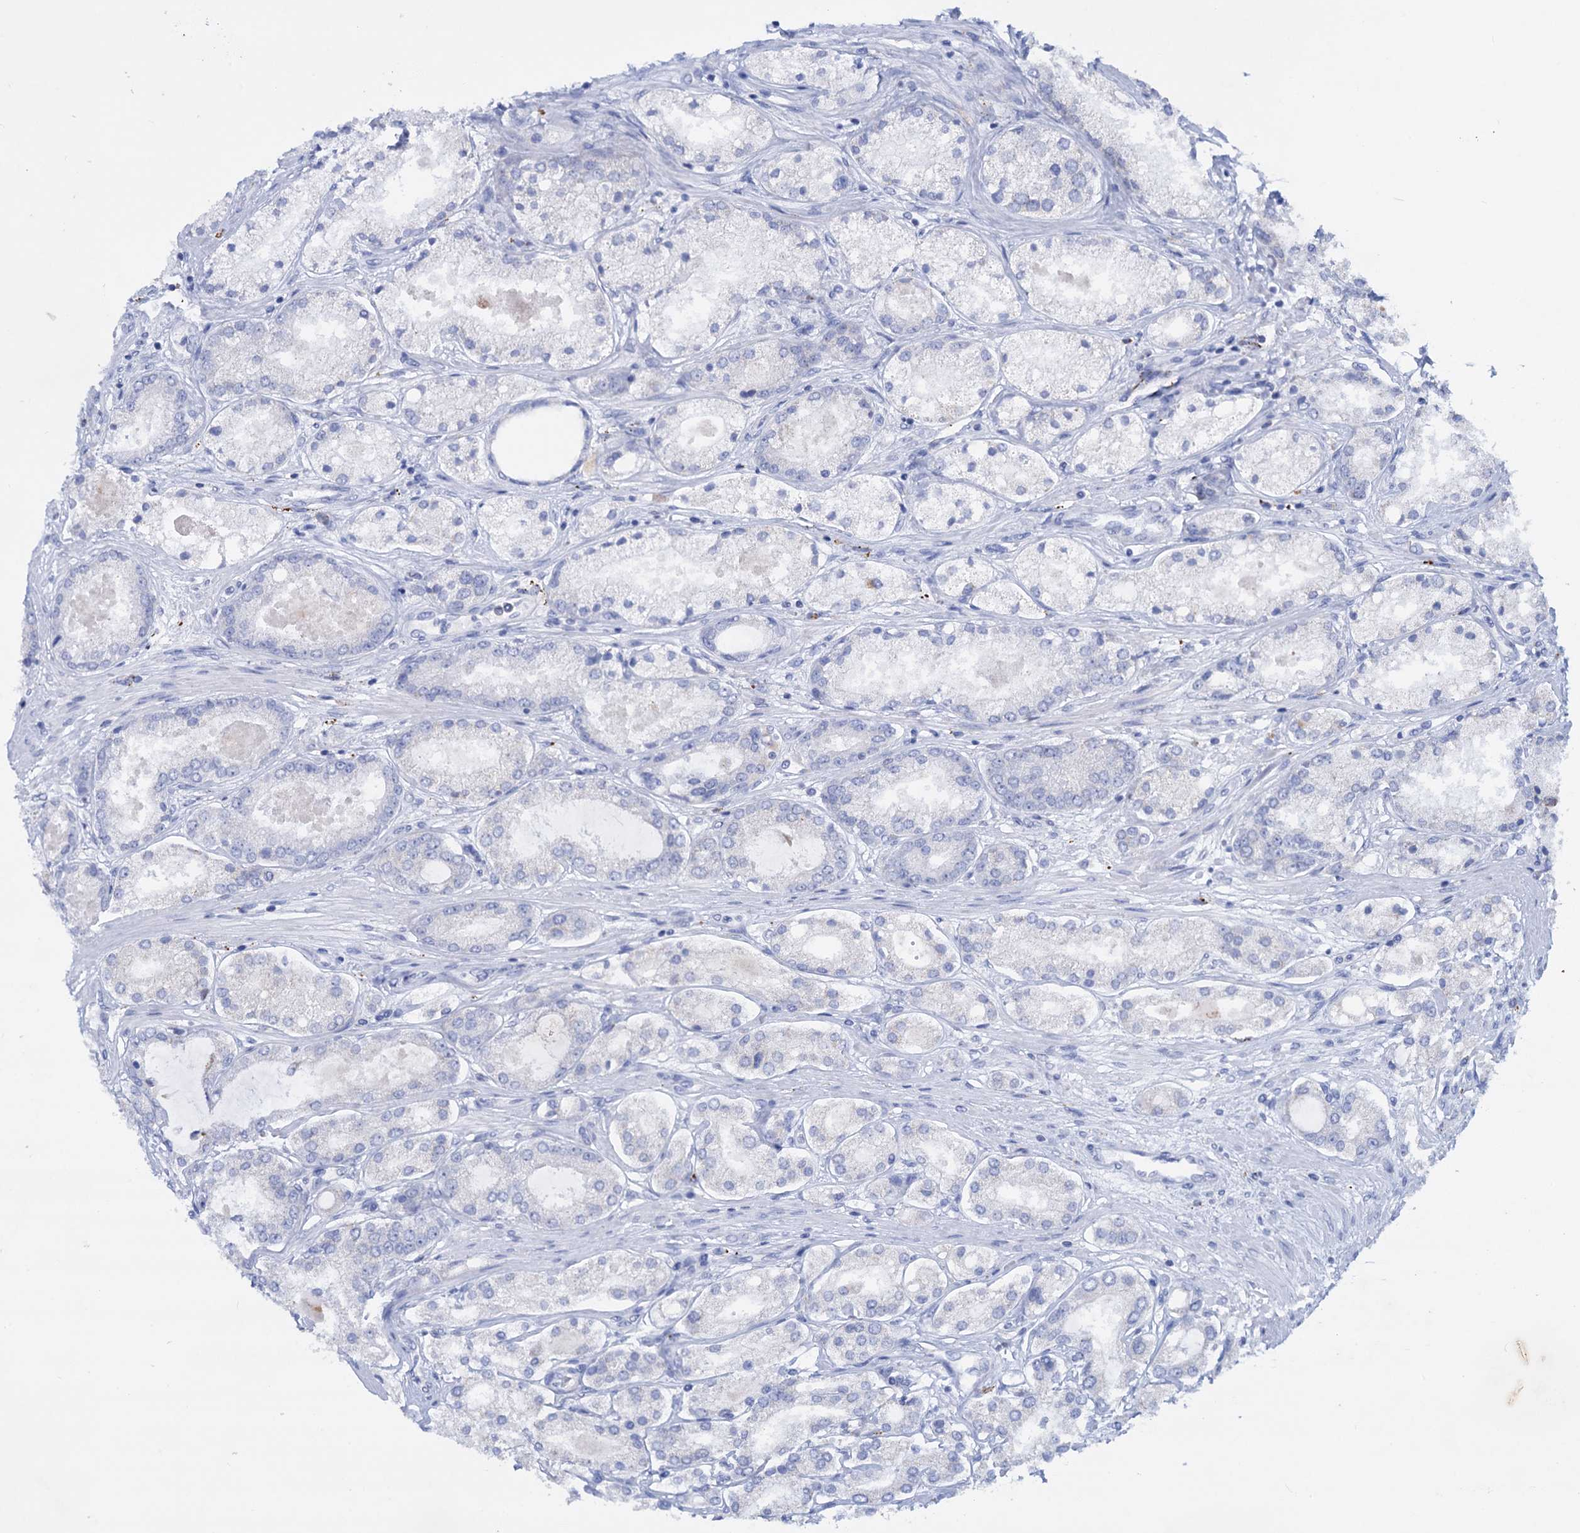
{"staining": {"intensity": "negative", "quantity": "none", "location": "none"}, "tissue": "prostate cancer", "cell_type": "Tumor cells", "image_type": "cancer", "snomed": [{"axis": "morphology", "description": "Adenocarcinoma, Low grade"}, {"axis": "topography", "description": "Prostate"}], "caption": "There is no significant positivity in tumor cells of prostate cancer.", "gene": "ANKS3", "patient": {"sex": "male", "age": 68}}